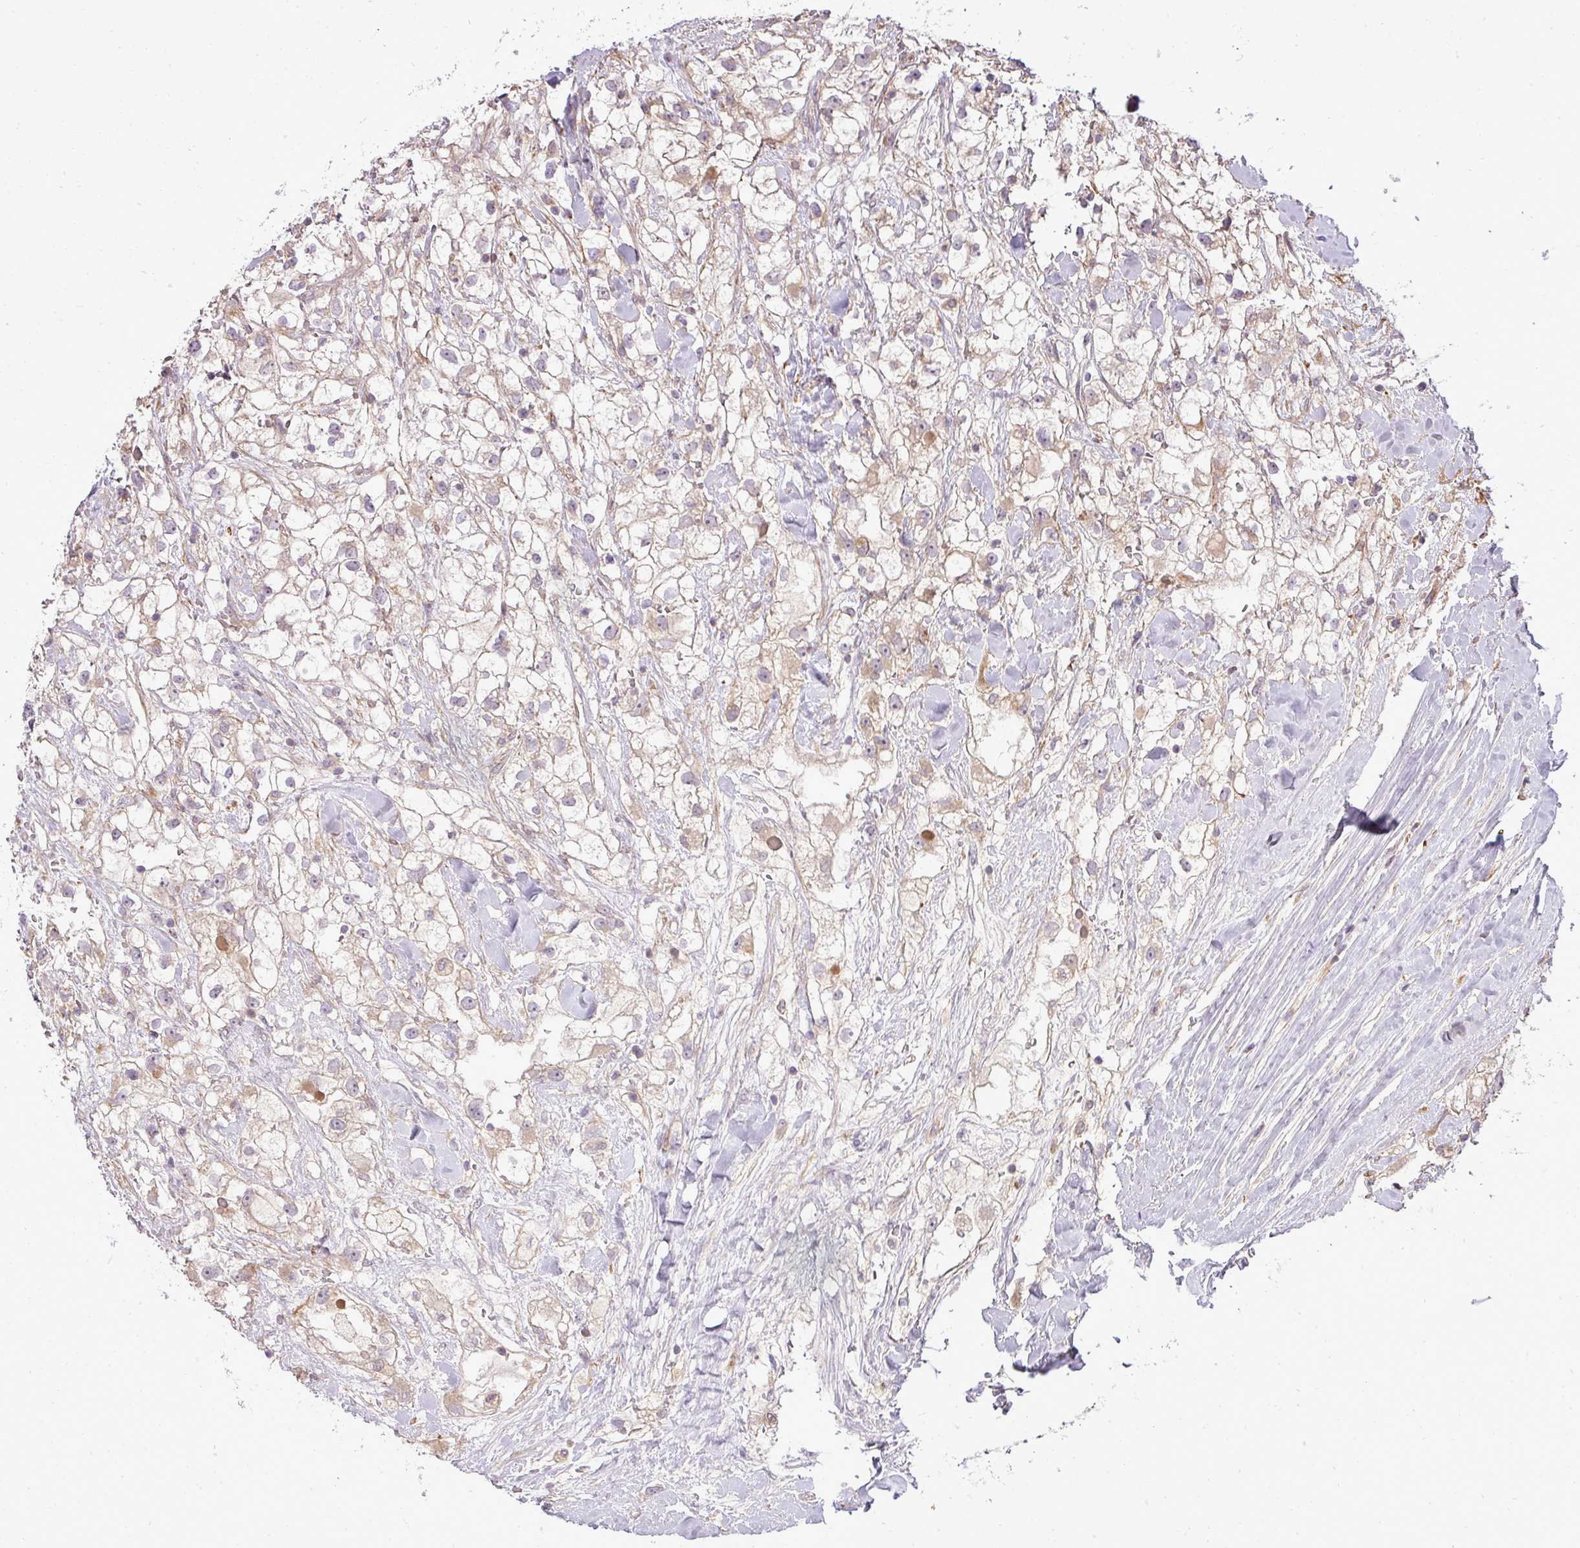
{"staining": {"intensity": "weak", "quantity": "25%-75%", "location": "cytoplasmic/membranous"}, "tissue": "renal cancer", "cell_type": "Tumor cells", "image_type": "cancer", "snomed": [{"axis": "morphology", "description": "Adenocarcinoma, NOS"}, {"axis": "topography", "description": "Kidney"}], "caption": "Renal adenocarcinoma stained with a brown dye exhibits weak cytoplasmic/membranous positive expression in about 25%-75% of tumor cells.", "gene": "PDRG1", "patient": {"sex": "male", "age": 59}}